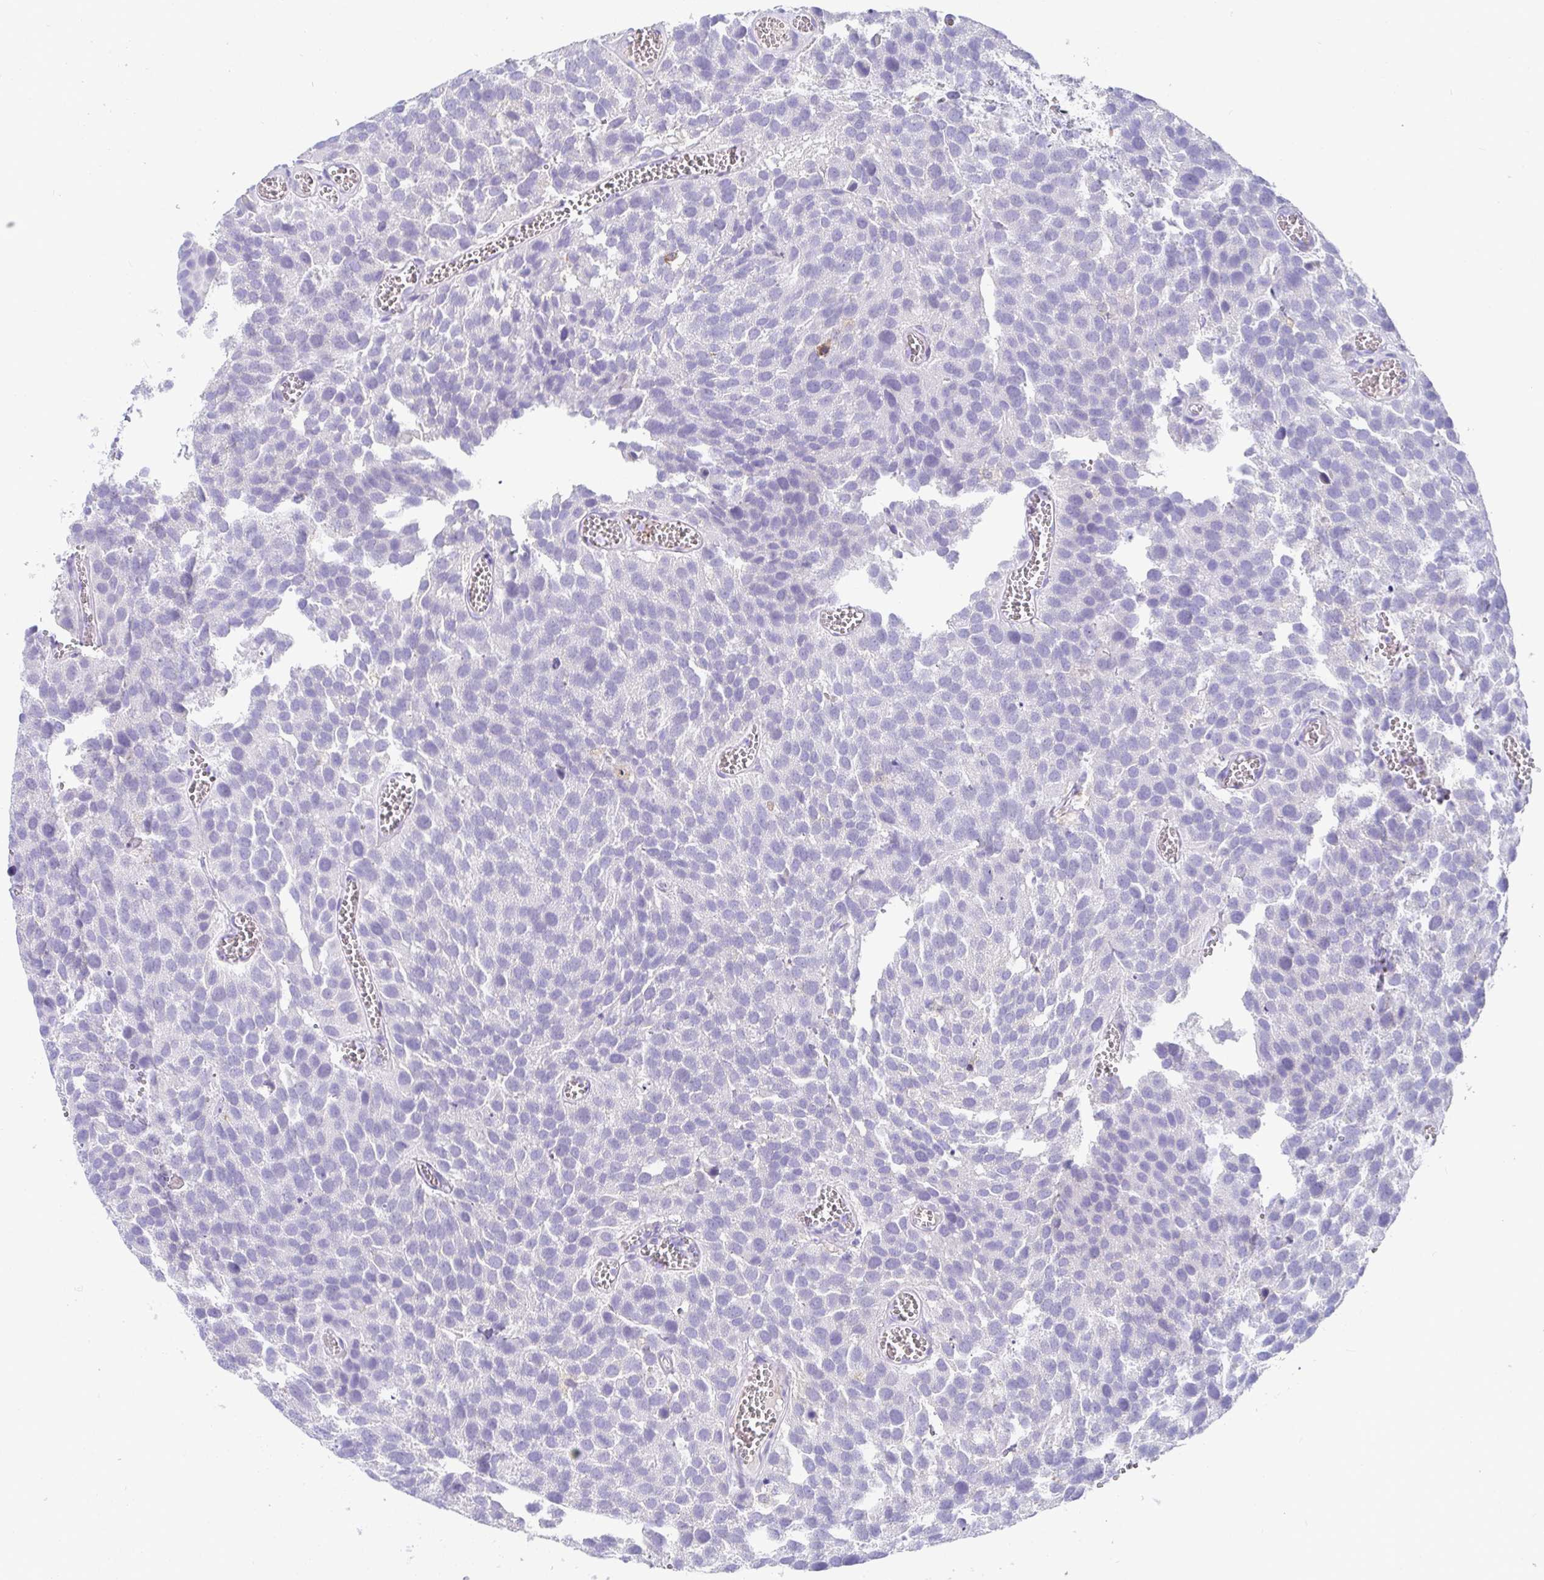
{"staining": {"intensity": "negative", "quantity": "none", "location": "none"}, "tissue": "urothelial cancer", "cell_type": "Tumor cells", "image_type": "cancer", "snomed": [{"axis": "morphology", "description": "Urothelial carcinoma, Low grade"}, {"axis": "topography", "description": "Urinary bladder"}], "caption": "Protein analysis of urothelial cancer exhibits no significant positivity in tumor cells.", "gene": "TMEM241", "patient": {"sex": "female", "age": 69}}